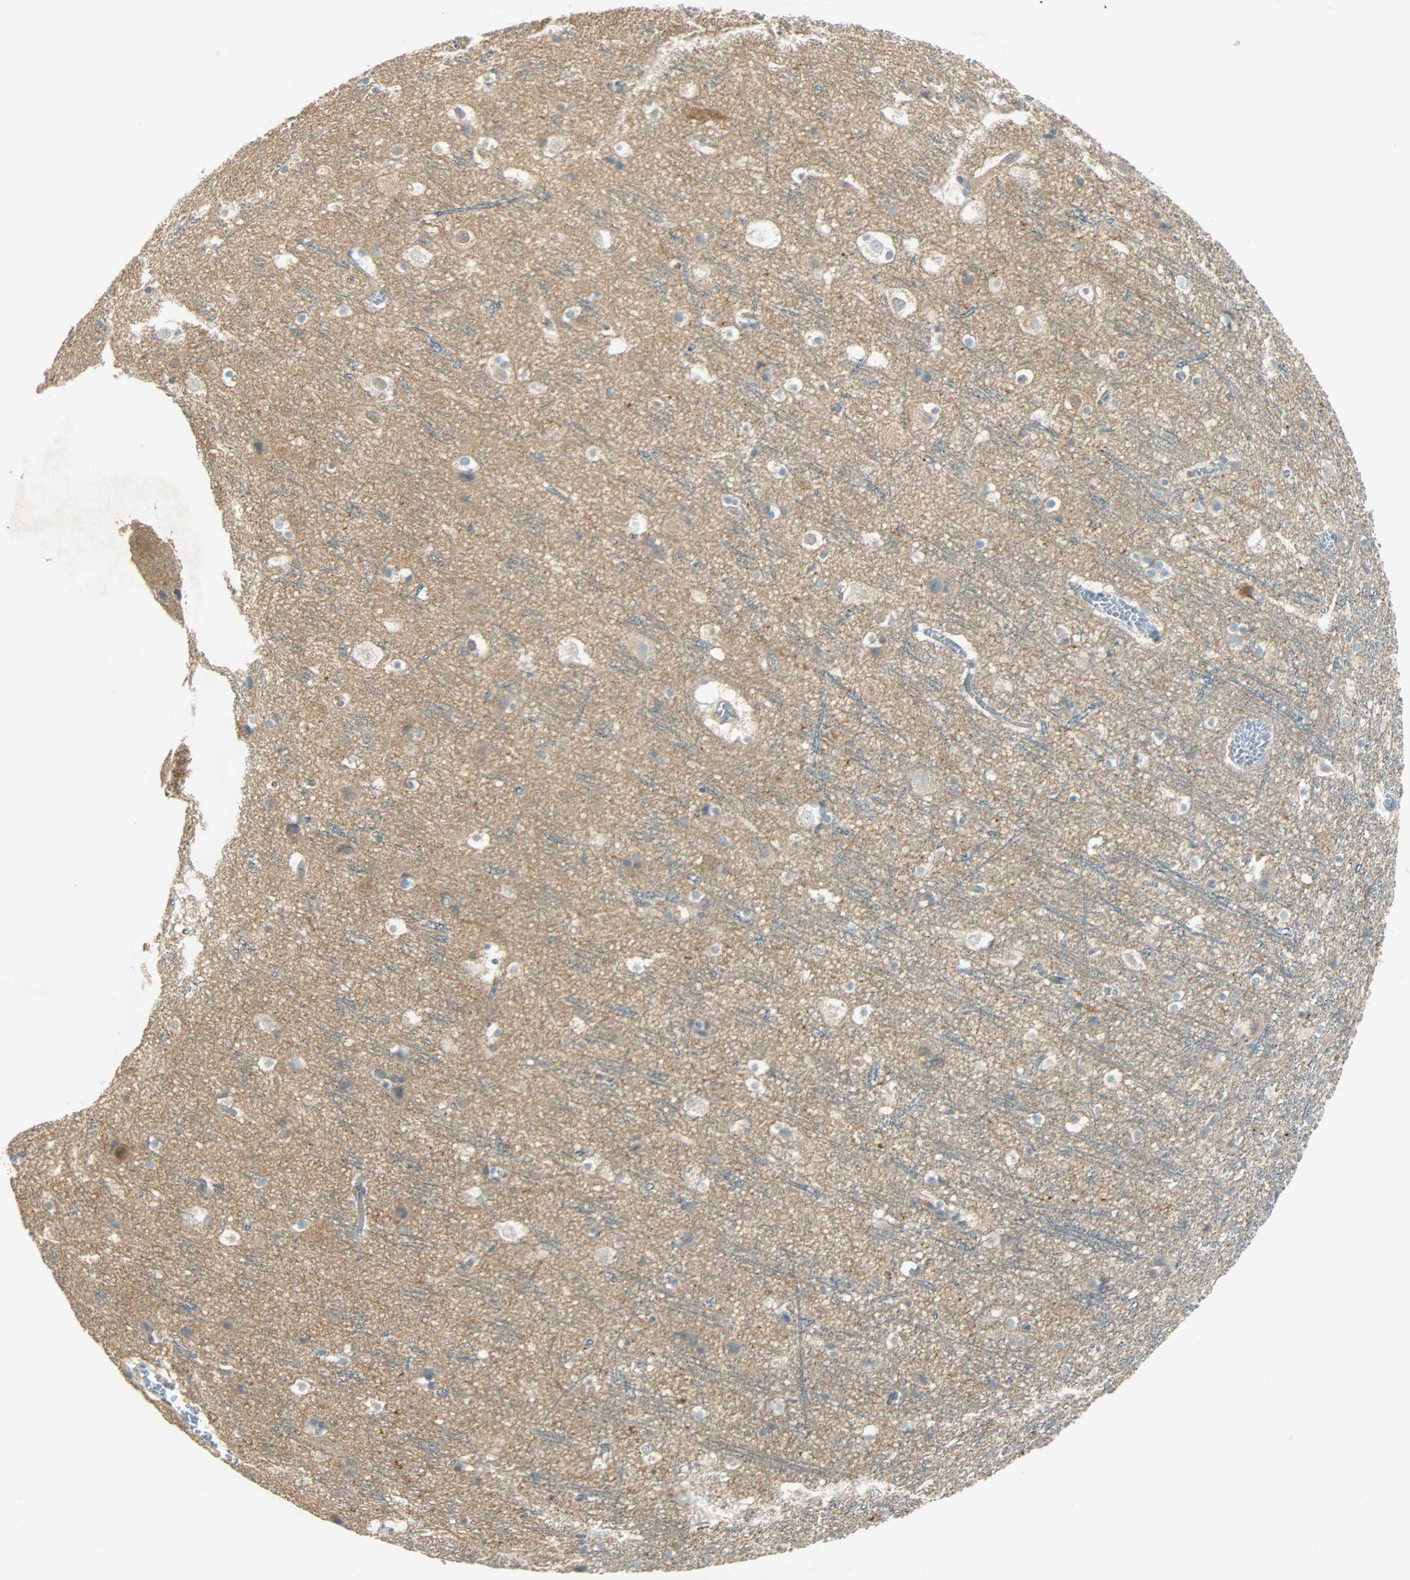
{"staining": {"intensity": "negative", "quantity": "none", "location": "none"}, "tissue": "cerebral cortex", "cell_type": "Endothelial cells", "image_type": "normal", "snomed": [{"axis": "morphology", "description": "Normal tissue, NOS"}, {"axis": "topography", "description": "Cerebral cortex"}], "caption": "IHC photomicrograph of benign cerebral cortex: cerebral cortex stained with DAB (3,3'-diaminobenzidine) exhibits no significant protein staining in endothelial cells. Nuclei are stained in blue.", "gene": "TSC22D2", "patient": {"sex": "male", "age": 45}}